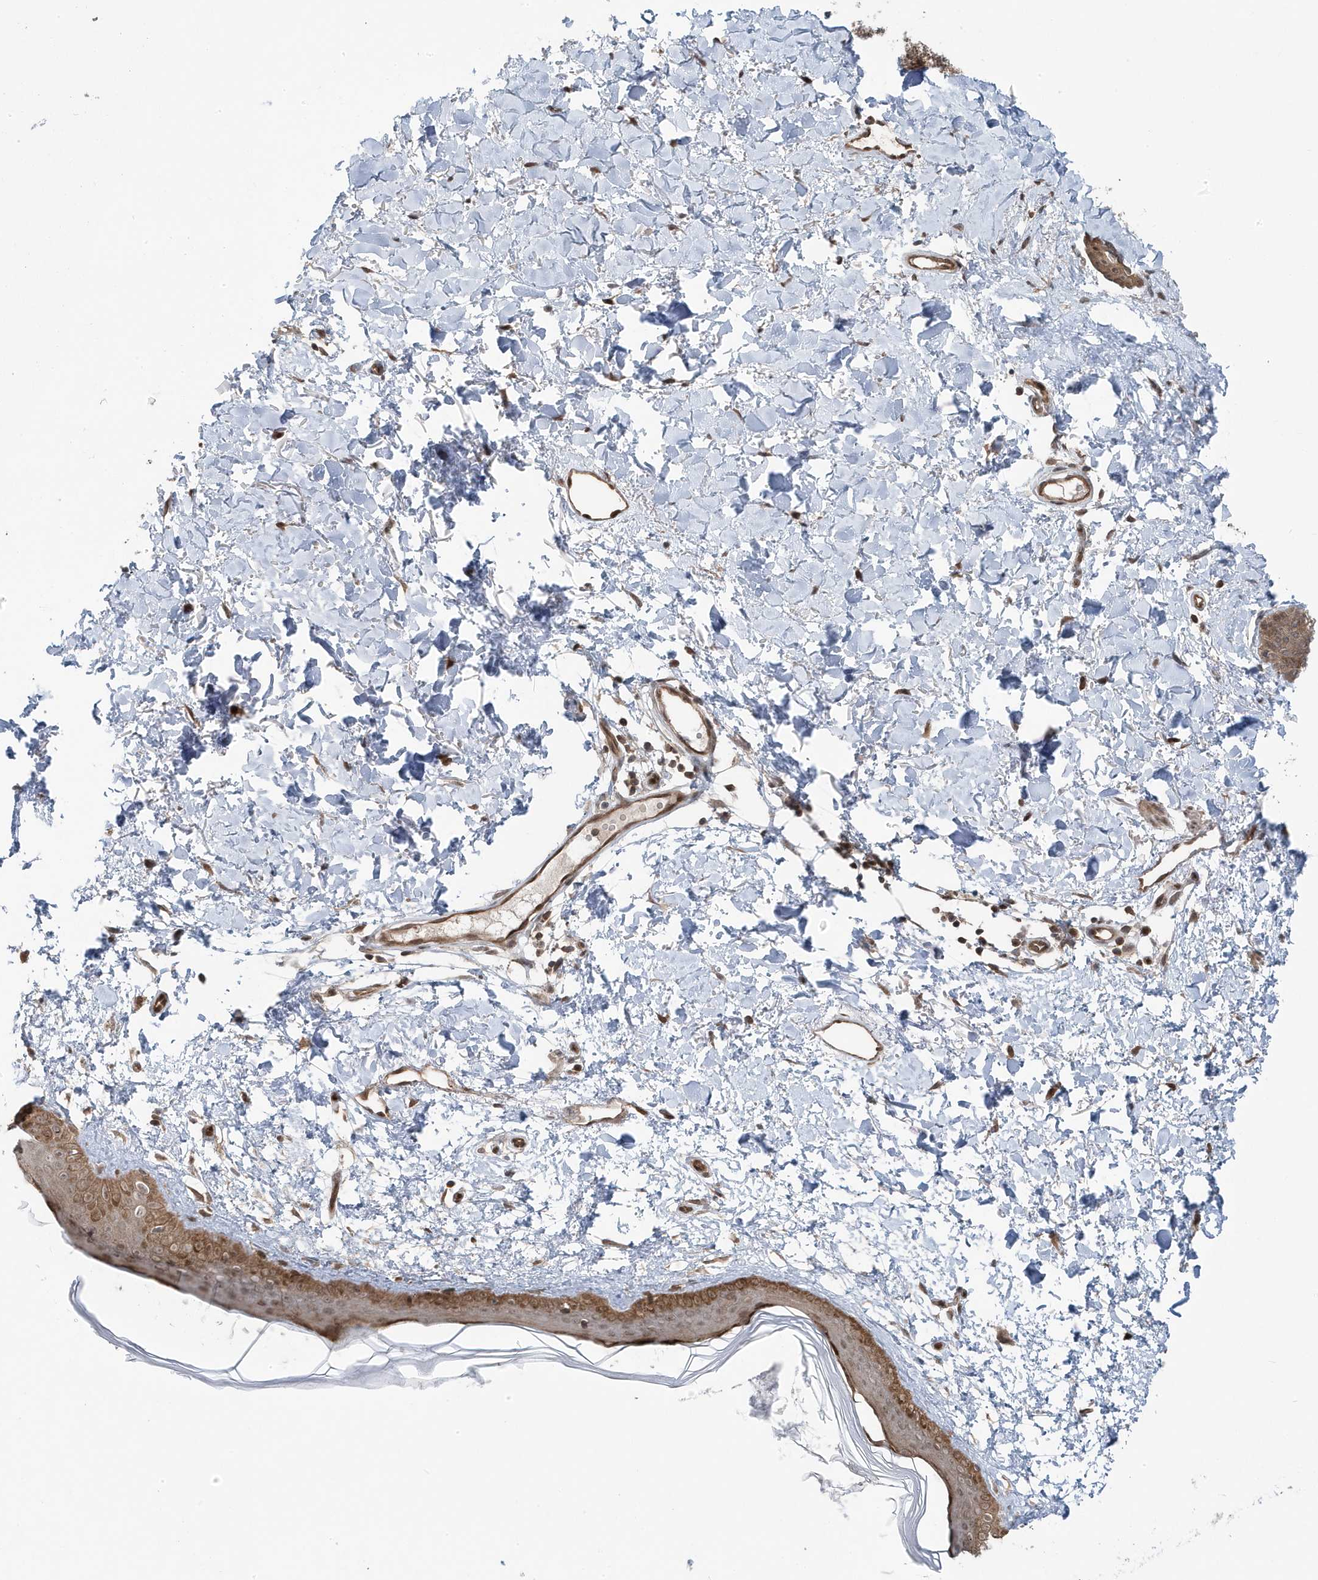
{"staining": {"intensity": "moderate", "quantity": "25%-75%", "location": "cytoplasmic/membranous,nuclear"}, "tissue": "skin", "cell_type": "Fibroblasts", "image_type": "normal", "snomed": [{"axis": "morphology", "description": "Normal tissue, NOS"}, {"axis": "topography", "description": "Skin"}], "caption": "IHC image of unremarkable skin: skin stained using immunohistochemistry demonstrates medium levels of moderate protein expression localized specifically in the cytoplasmic/membranous,nuclear of fibroblasts, appearing as a cytoplasmic/membranous,nuclear brown color.", "gene": "MAPK1IP1L", "patient": {"sex": "female", "age": 58}}